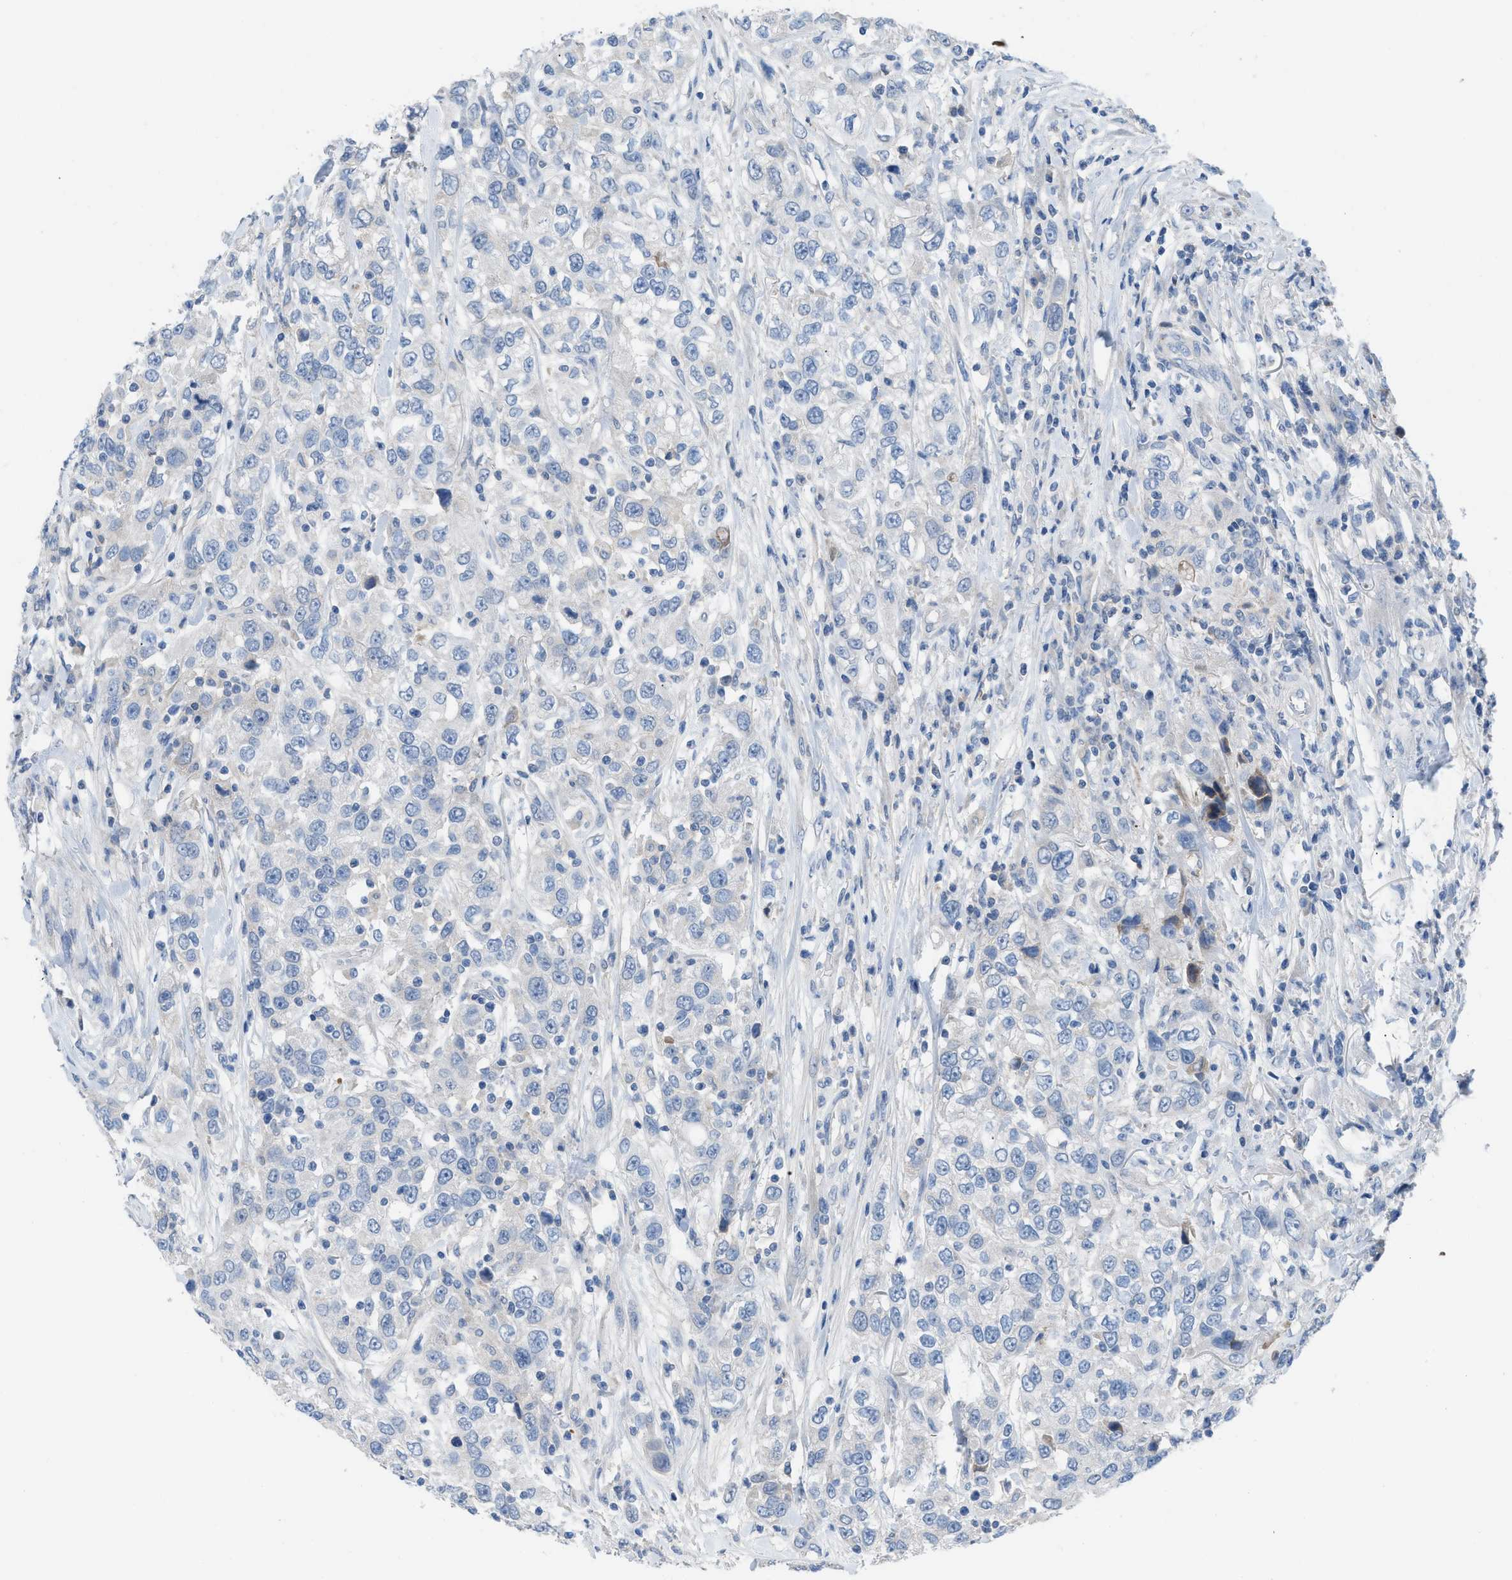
{"staining": {"intensity": "negative", "quantity": "none", "location": "none"}, "tissue": "urothelial cancer", "cell_type": "Tumor cells", "image_type": "cancer", "snomed": [{"axis": "morphology", "description": "Urothelial carcinoma, High grade"}, {"axis": "topography", "description": "Urinary bladder"}], "caption": "DAB immunohistochemical staining of human urothelial cancer demonstrates no significant positivity in tumor cells. (Brightfield microscopy of DAB (3,3'-diaminobenzidine) immunohistochemistry (IHC) at high magnification).", "gene": "HPX", "patient": {"sex": "female", "age": 80}}